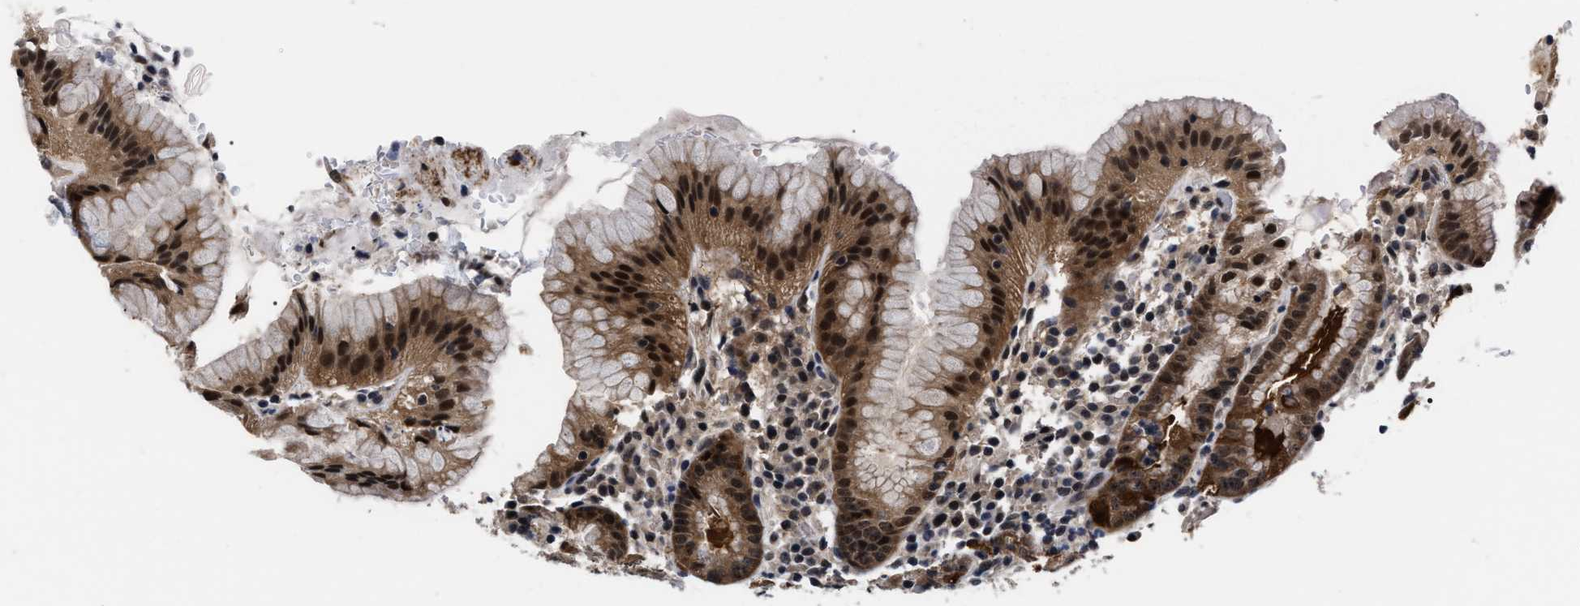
{"staining": {"intensity": "strong", "quantity": ">75%", "location": "cytoplasmic/membranous,nuclear"}, "tissue": "stomach", "cell_type": "Glandular cells", "image_type": "normal", "snomed": [{"axis": "morphology", "description": "Normal tissue, NOS"}, {"axis": "topography", "description": "Stomach"}, {"axis": "topography", "description": "Stomach, lower"}], "caption": "Immunohistochemical staining of normal stomach shows strong cytoplasmic/membranous,nuclear protein expression in approximately >75% of glandular cells.", "gene": "CSNK2A1", "patient": {"sex": "female", "age": 75}}